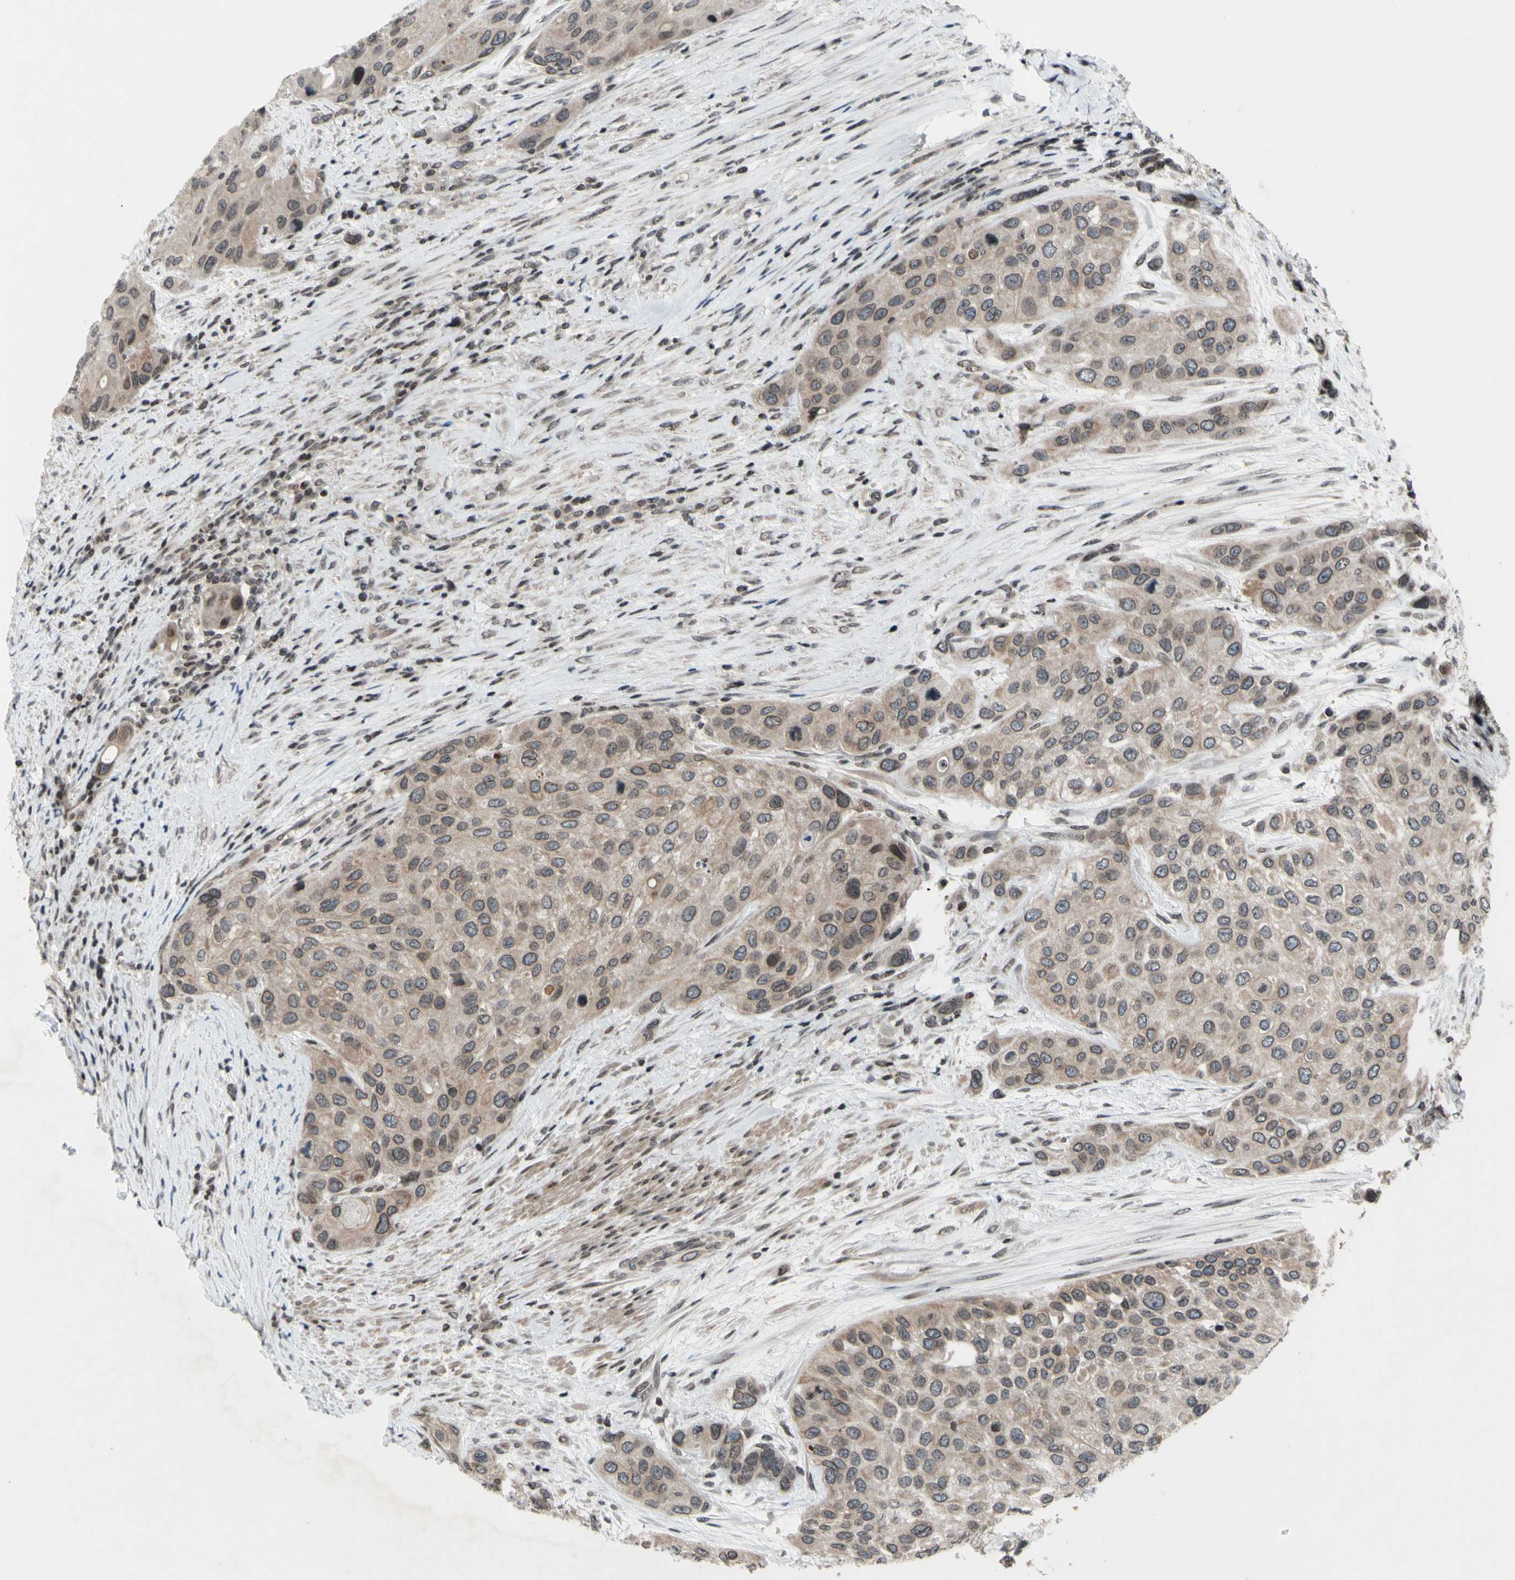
{"staining": {"intensity": "weak", "quantity": ">75%", "location": "cytoplasmic/membranous,nuclear"}, "tissue": "urothelial cancer", "cell_type": "Tumor cells", "image_type": "cancer", "snomed": [{"axis": "morphology", "description": "Urothelial carcinoma, High grade"}, {"axis": "topography", "description": "Urinary bladder"}], "caption": "A photomicrograph of human urothelial cancer stained for a protein exhibits weak cytoplasmic/membranous and nuclear brown staining in tumor cells.", "gene": "XPO1", "patient": {"sex": "female", "age": 56}}